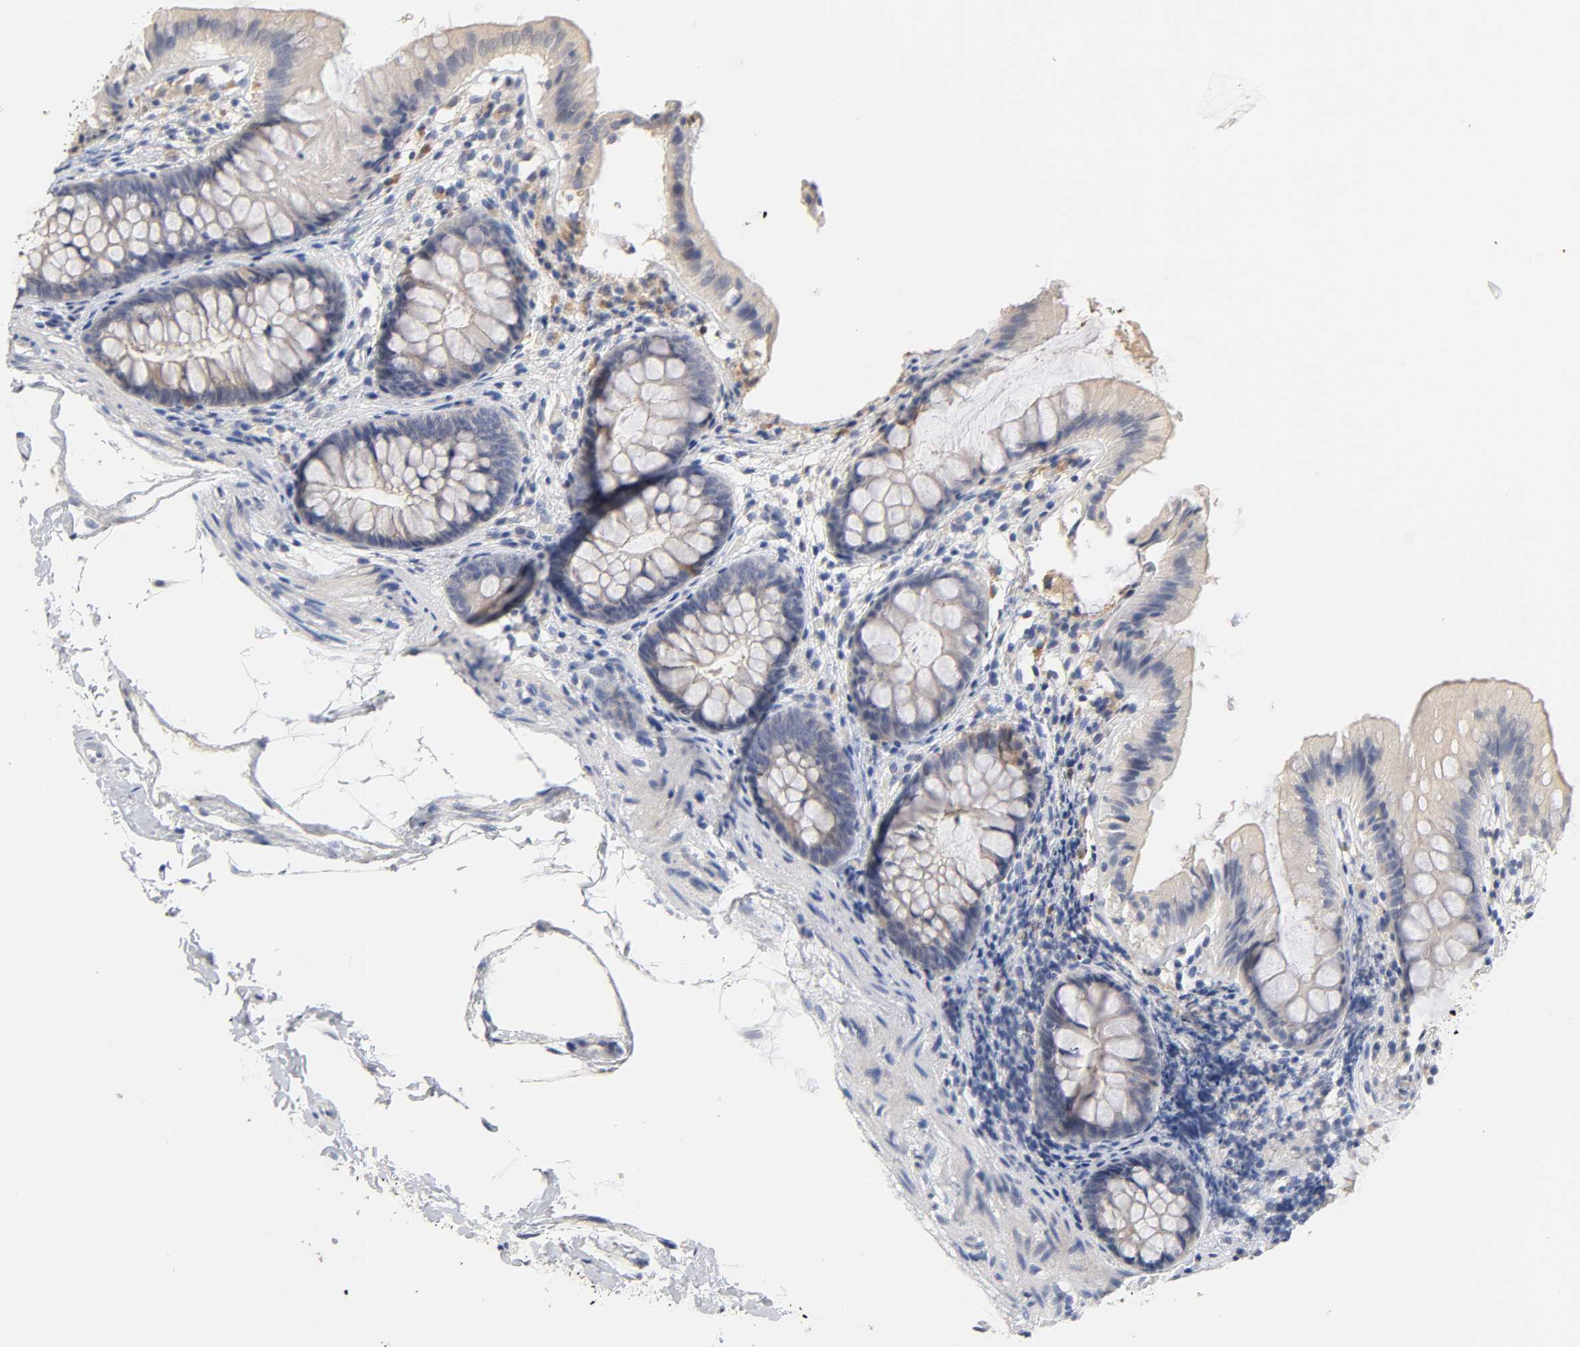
{"staining": {"intensity": "negative", "quantity": "none", "location": "none"}, "tissue": "colon", "cell_type": "Endothelial cells", "image_type": "normal", "snomed": [{"axis": "morphology", "description": "Normal tissue, NOS"}, {"axis": "topography", "description": "Smooth muscle"}, {"axis": "topography", "description": "Colon"}], "caption": "DAB immunohistochemical staining of normal colon displays no significant positivity in endothelial cells.", "gene": "OVOL1", "patient": {"sex": "male", "age": 67}}